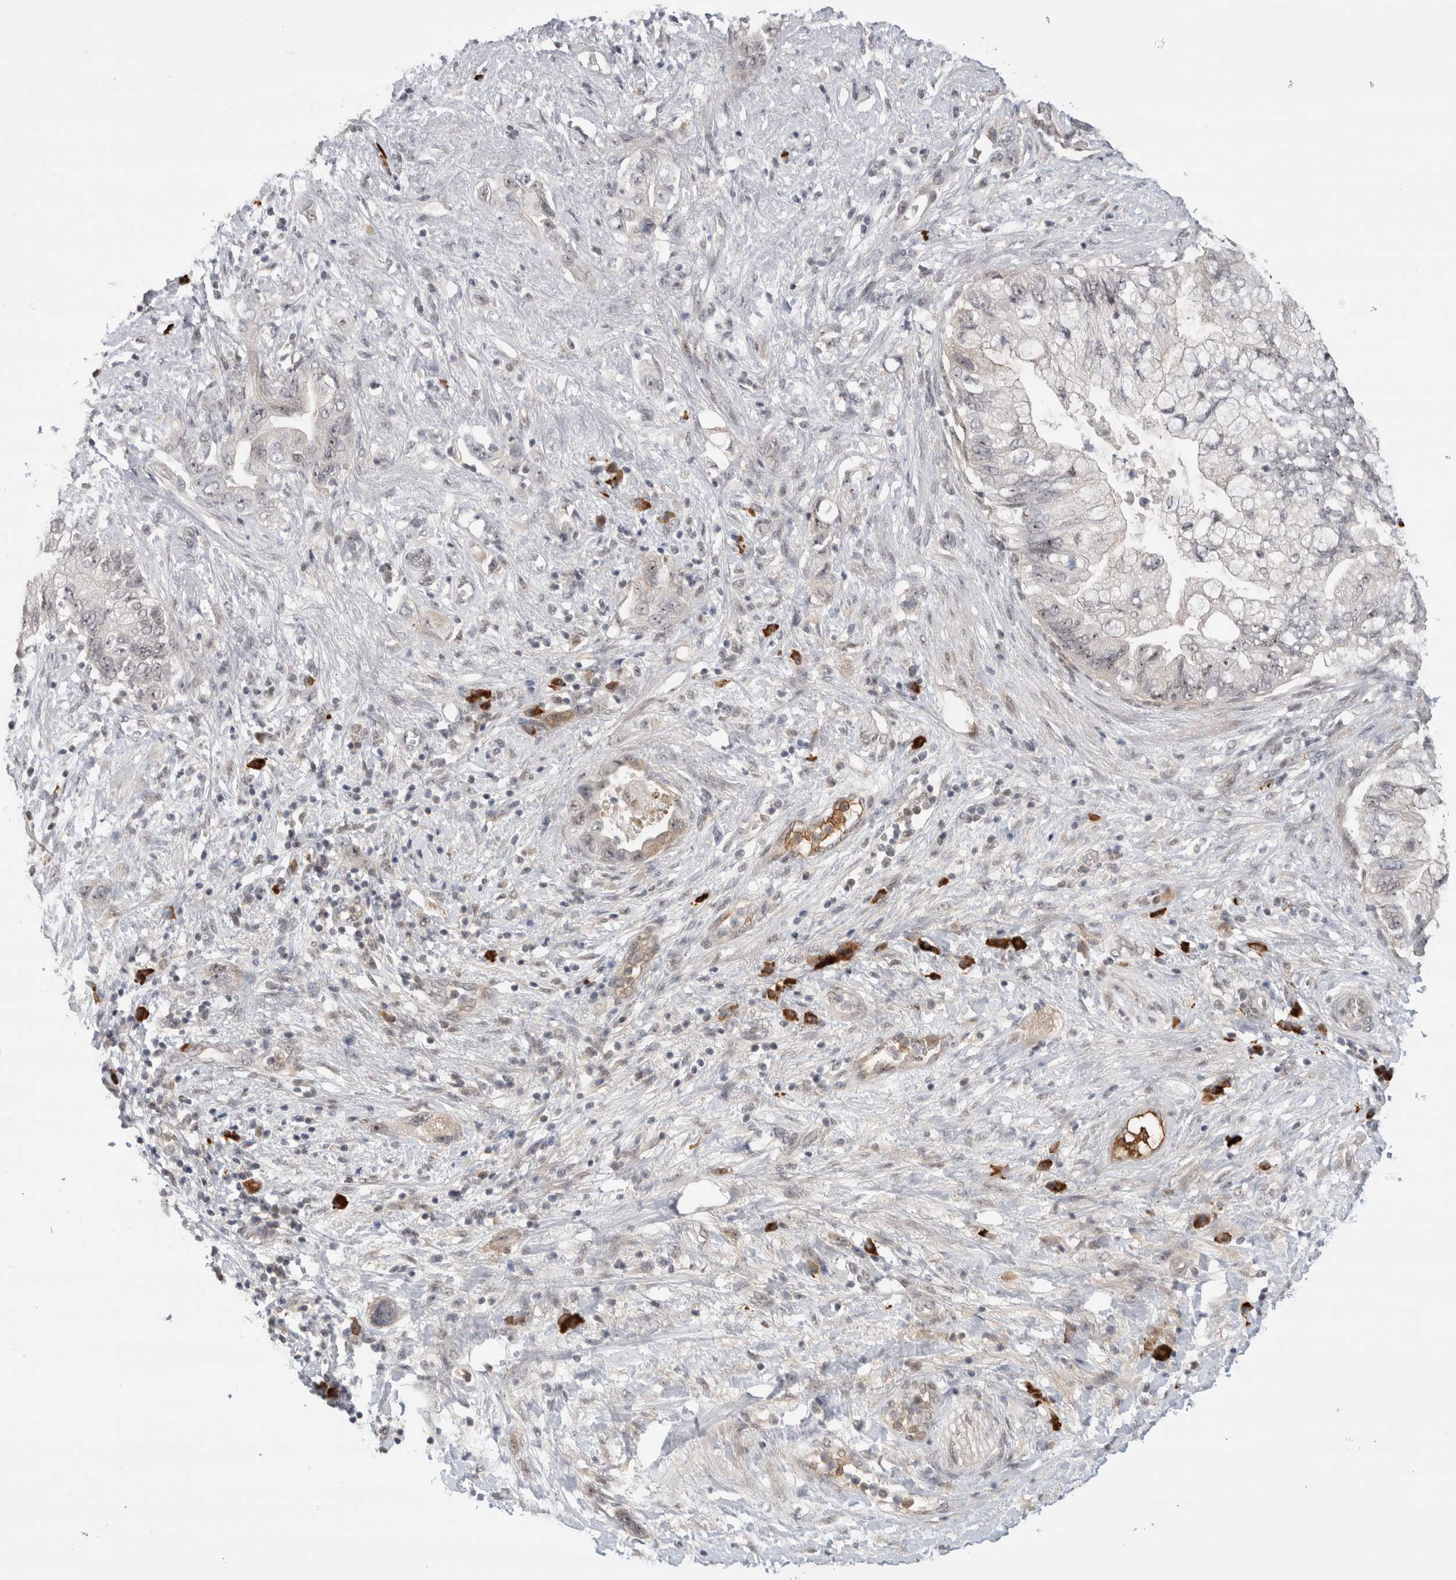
{"staining": {"intensity": "weak", "quantity": "25%-75%", "location": "nuclear"}, "tissue": "pancreatic cancer", "cell_type": "Tumor cells", "image_type": "cancer", "snomed": [{"axis": "morphology", "description": "Adenocarcinoma, NOS"}, {"axis": "topography", "description": "Pancreas"}], "caption": "Pancreatic cancer (adenocarcinoma) was stained to show a protein in brown. There is low levels of weak nuclear positivity in approximately 25%-75% of tumor cells.", "gene": "ZNF24", "patient": {"sex": "female", "age": 73}}